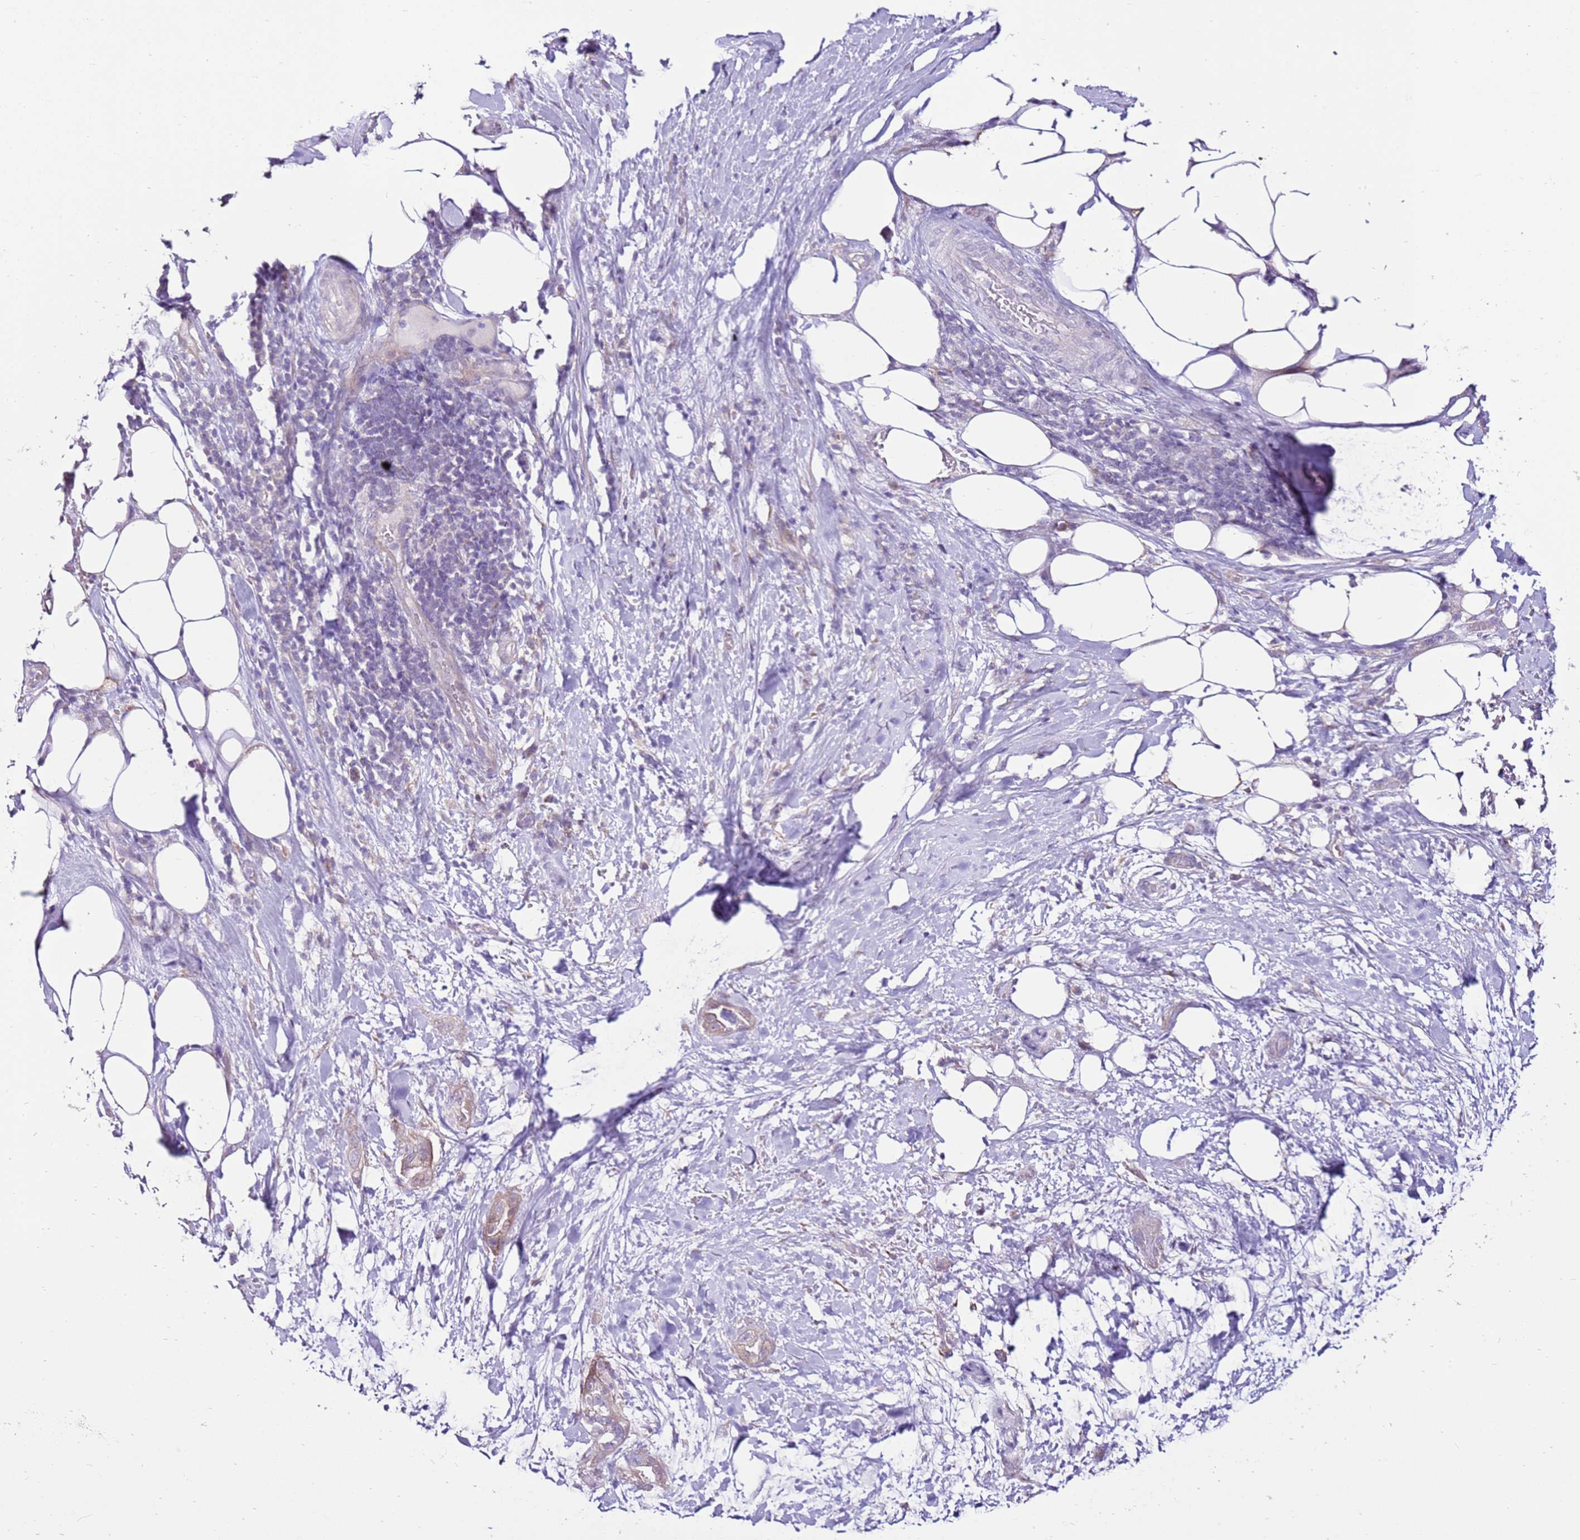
{"staining": {"intensity": "weak", "quantity": "25%-75%", "location": "cytoplasmic/membranous"}, "tissue": "pancreatic cancer", "cell_type": "Tumor cells", "image_type": "cancer", "snomed": [{"axis": "morphology", "description": "Adenocarcinoma, NOS"}, {"axis": "topography", "description": "Pancreas"}], "caption": "A micrograph of adenocarcinoma (pancreatic) stained for a protein displays weak cytoplasmic/membranous brown staining in tumor cells.", "gene": "SLC38A5", "patient": {"sex": "male", "age": 44}}